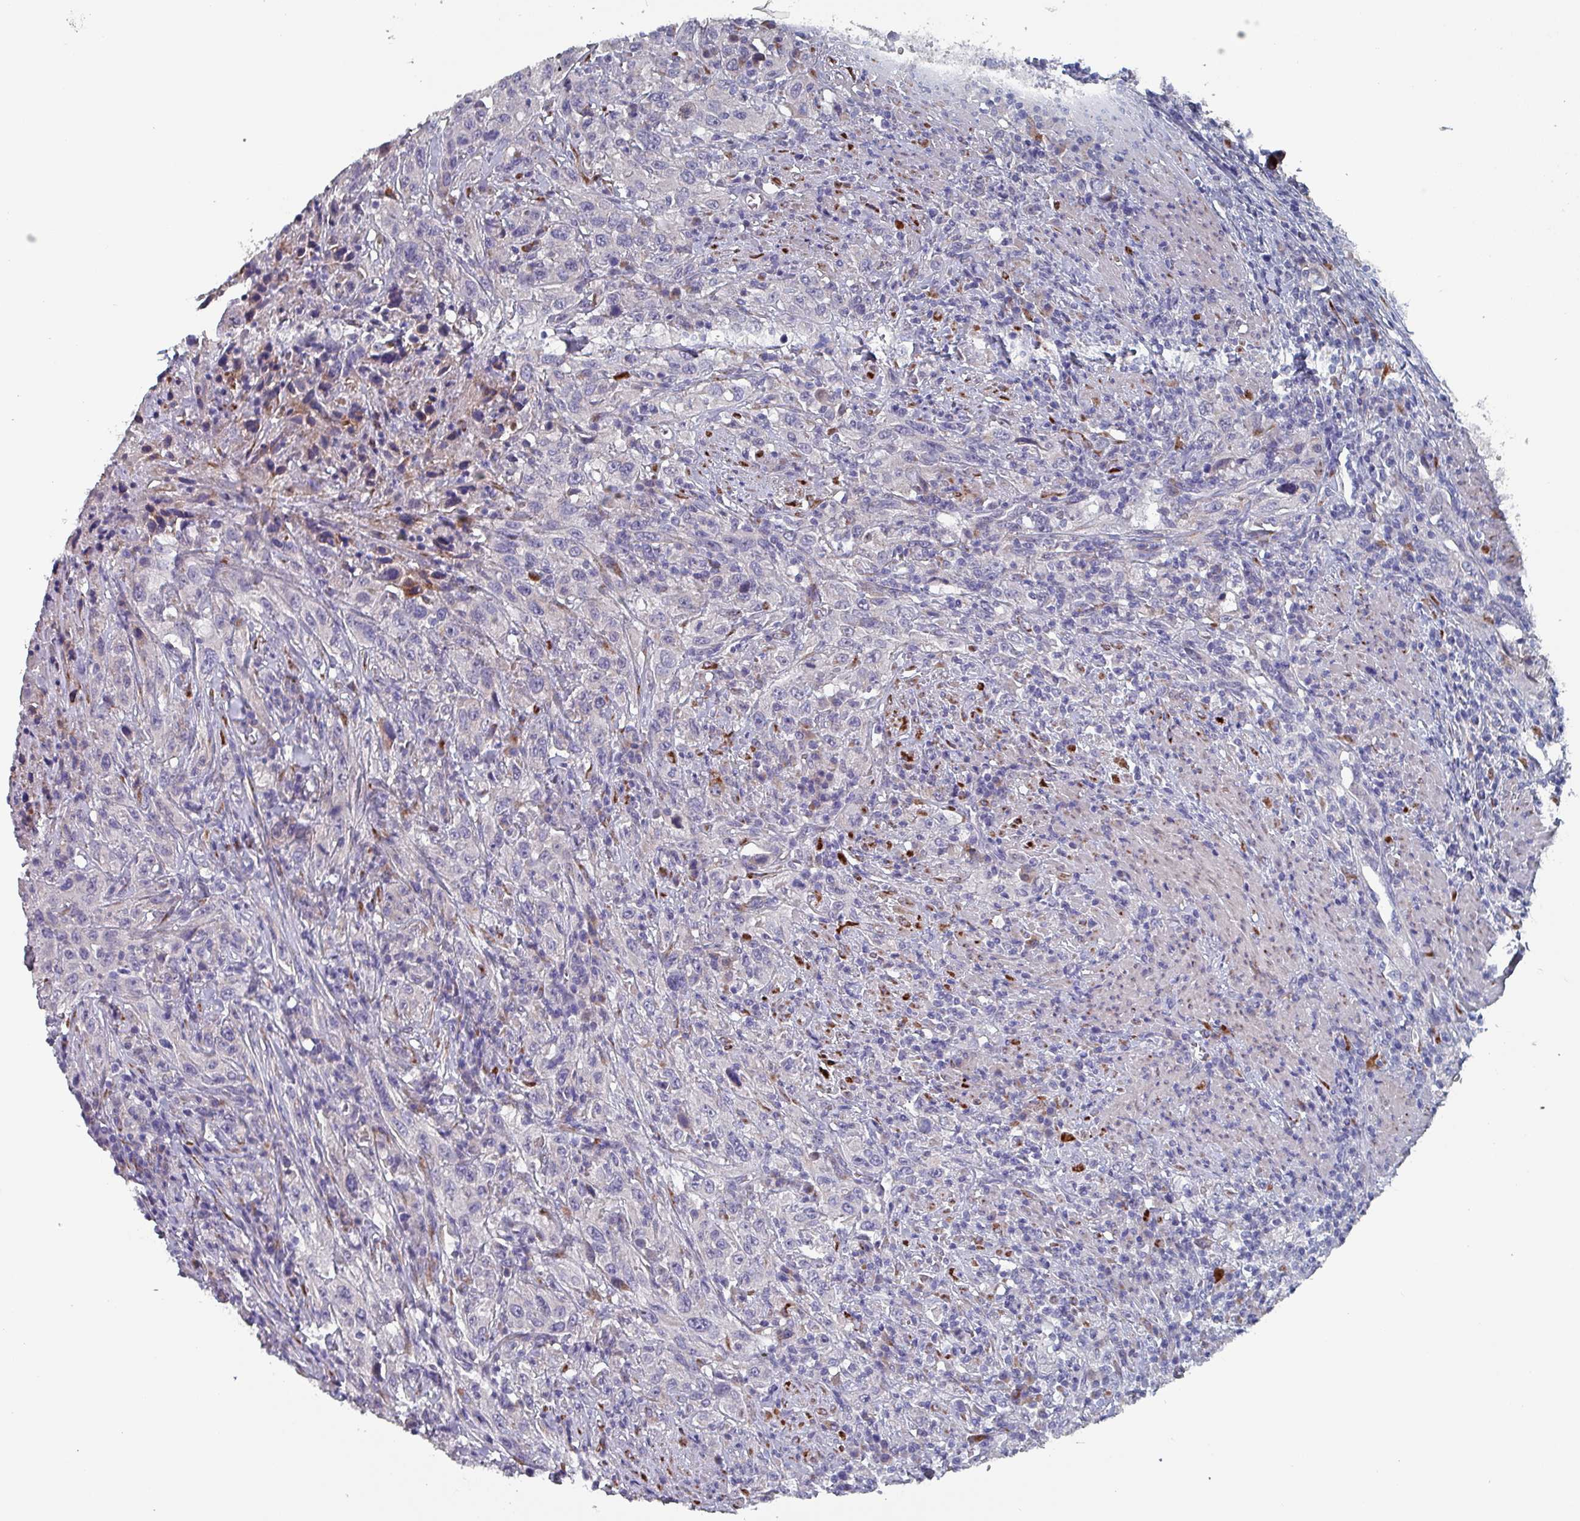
{"staining": {"intensity": "negative", "quantity": "none", "location": "none"}, "tissue": "urothelial cancer", "cell_type": "Tumor cells", "image_type": "cancer", "snomed": [{"axis": "morphology", "description": "Urothelial carcinoma, High grade"}, {"axis": "topography", "description": "Urinary bladder"}], "caption": "The histopathology image demonstrates no staining of tumor cells in urothelial cancer.", "gene": "DRD5", "patient": {"sex": "male", "age": 61}}